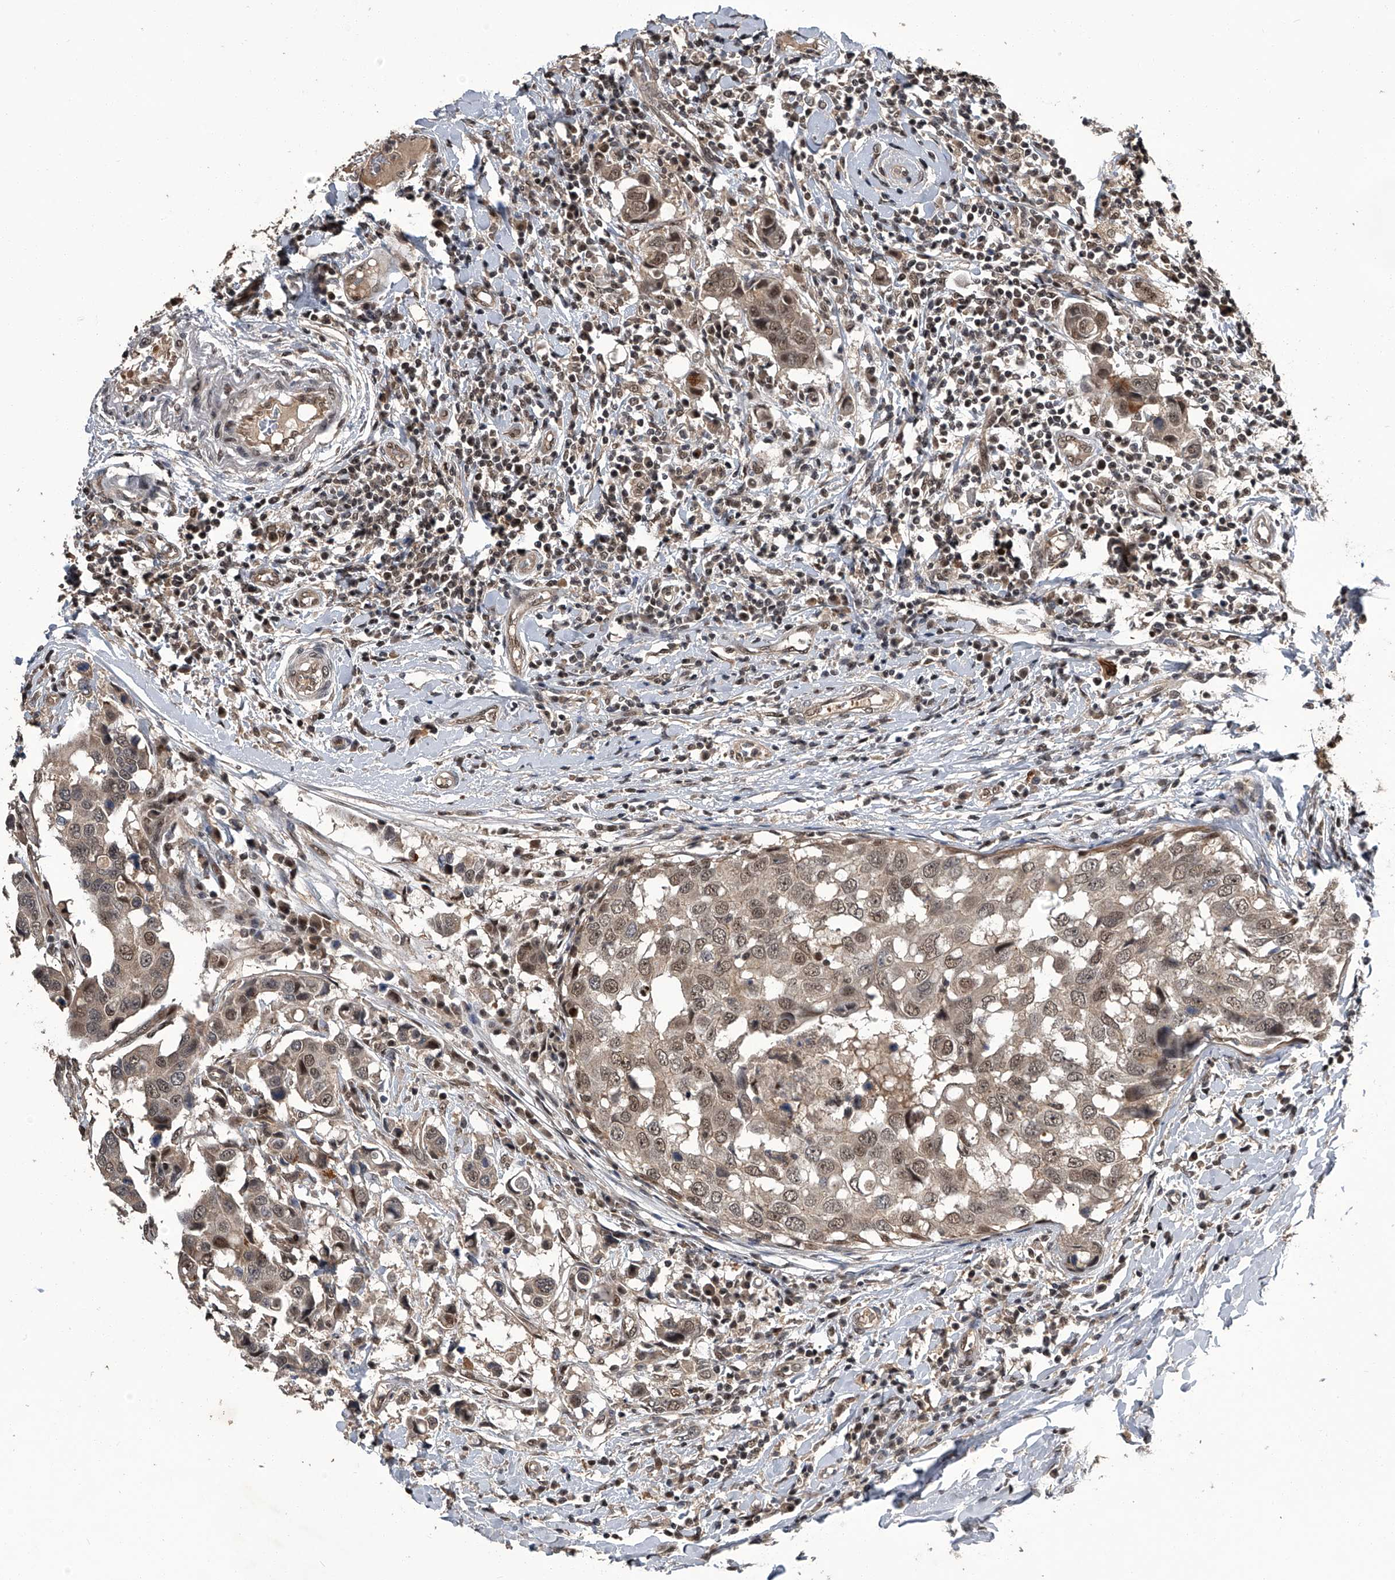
{"staining": {"intensity": "moderate", "quantity": ">75%", "location": "cytoplasmic/membranous,nuclear"}, "tissue": "breast cancer", "cell_type": "Tumor cells", "image_type": "cancer", "snomed": [{"axis": "morphology", "description": "Duct carcinoma"}, {"axis": "topography", "description": "Breast"}], "caption": "High-magnification brightfield microscopy of breast infiltrating ductal carcinoma stained with DAB (brown) and counterstained with hematoxylin (blue). tumor cells exhibit moderate cytoplasmic/membranous and nuclear expression is identified in approximately>75% of cells.", "gene": "SLC12A8", "patient": {"sex": "female", "age": 27}}